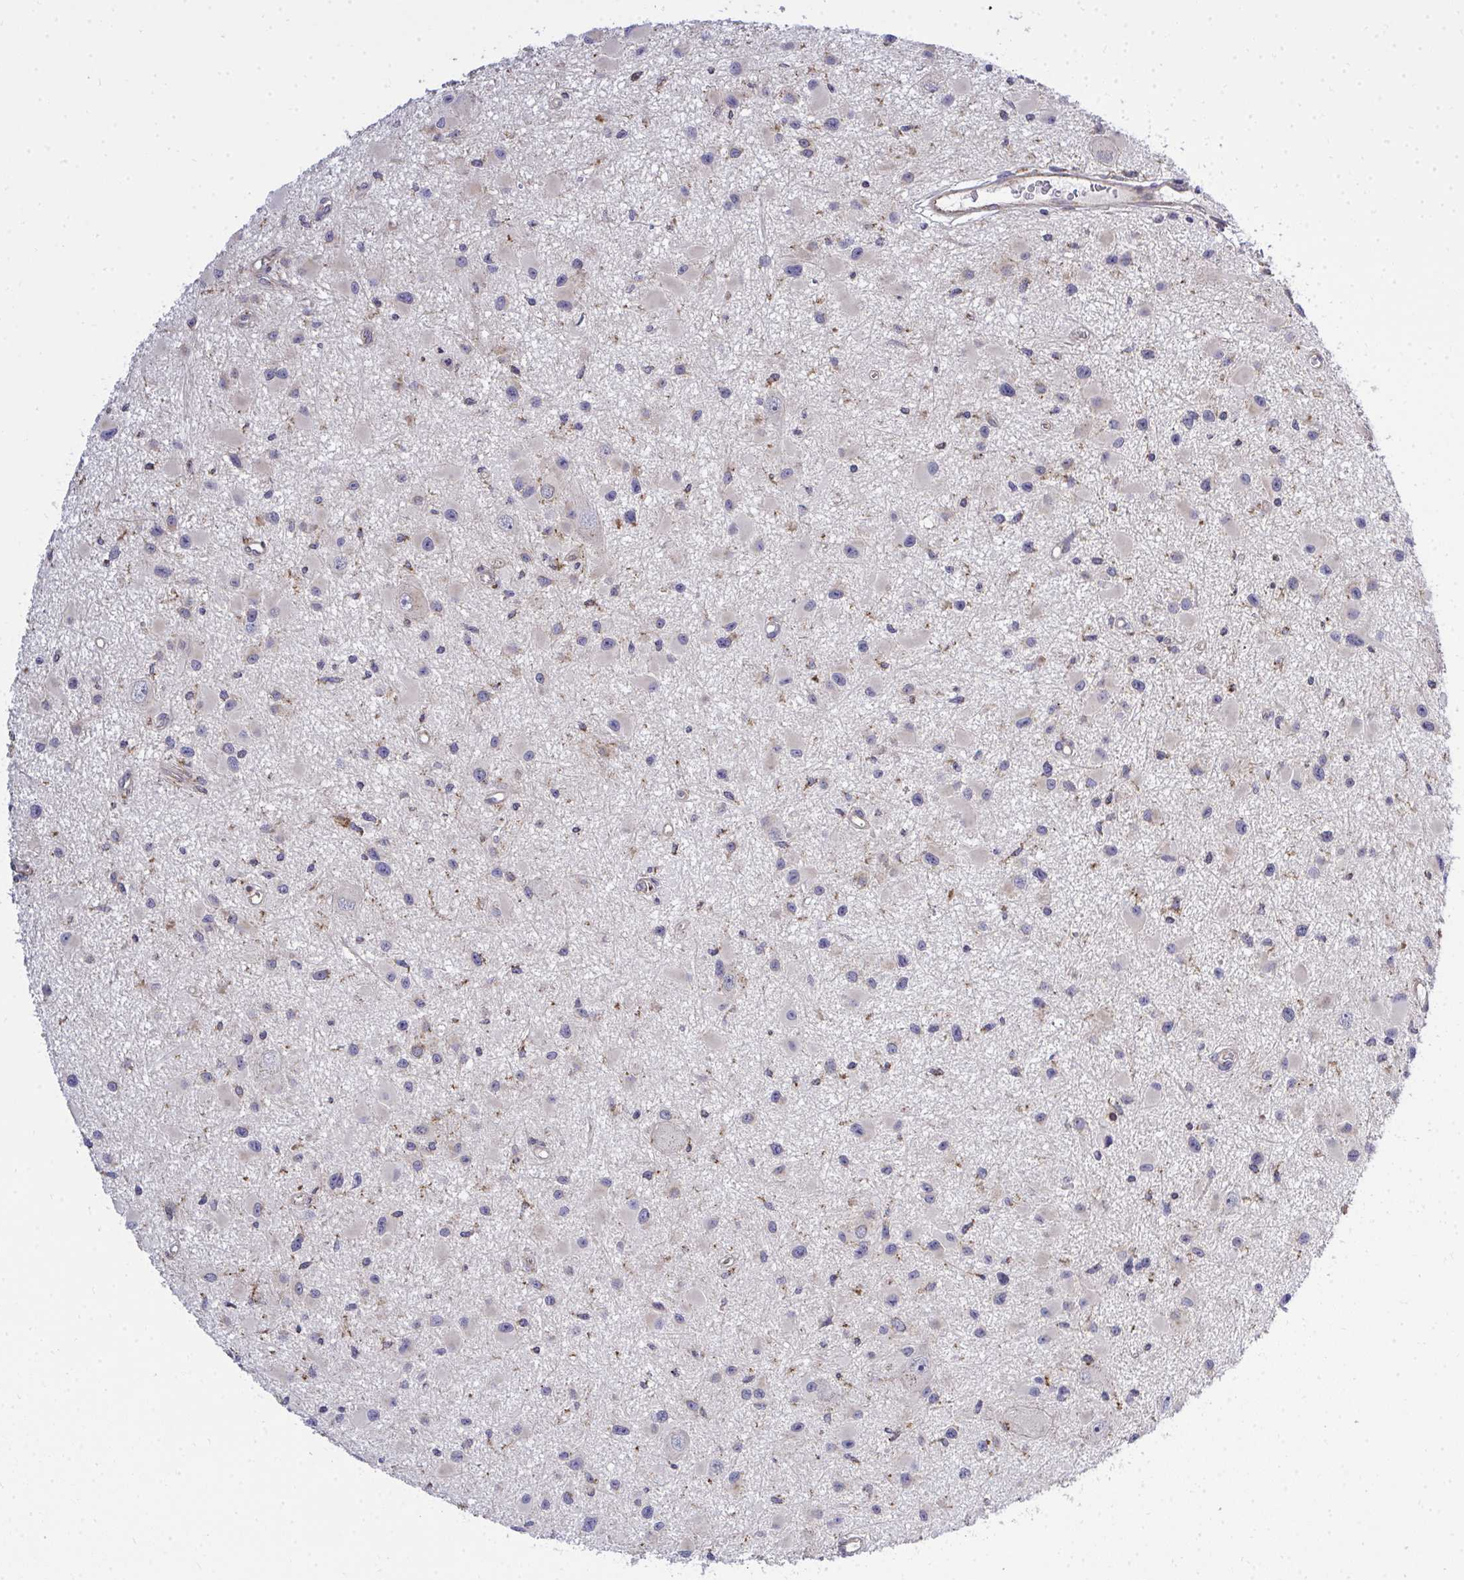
{"staining": {"intensity": "negative", "quantity": "none", "location": "none"}, "tissue": "glioma", "cell_type": "Tumor cells", "image_type": "cancer", "snomed": [{"axis": "morphology", "description": "Glioma, malignant, High grade"}, {"axis": "topography", "description": "Brain"}], "caption": "Human high-grade glioma (malignant) stained for a protein using immunohistochemistry demonstrates no positivity in tumor cells.", "gene": "XAF1", "patient": {"sex": "male", "age": 54}}